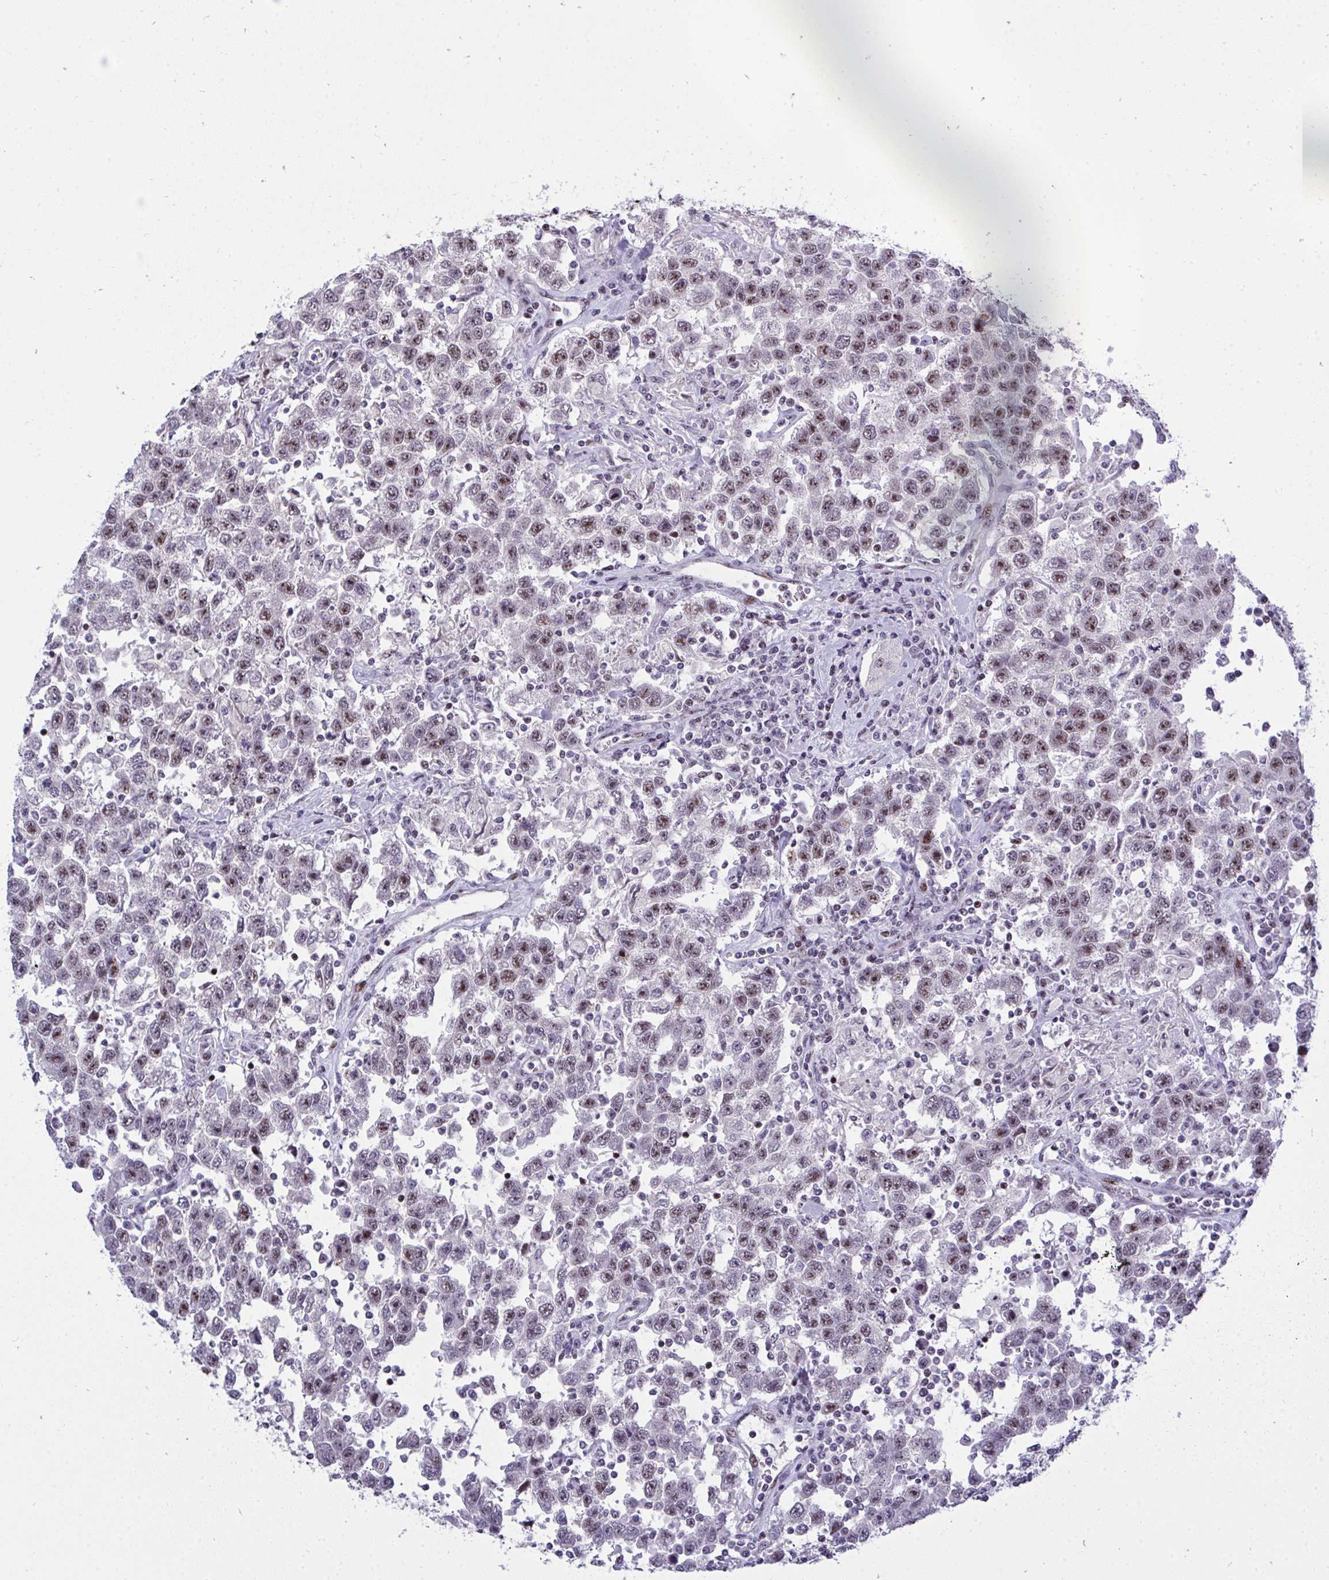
{"staining": {"intensity": "weak", "quantity": ">75%", "location": "nuclear"}, "tissue": "testis cancer", "cell_type": "Tumor cells", "image_type": "cancer", "snomed": [{"axis": "morphology", "description": "Seminoma, NOS"}, {"axis": "topography", "description": "Testis"}], "caption": "High-power microscopy captured an IHC micrograph of testis cancer (seminoma), revealing weak nuclear expression in approximately >75% of tumor cells.", "gene": "PLPPR3", "patient": {"sex": "male", "age": 41}}